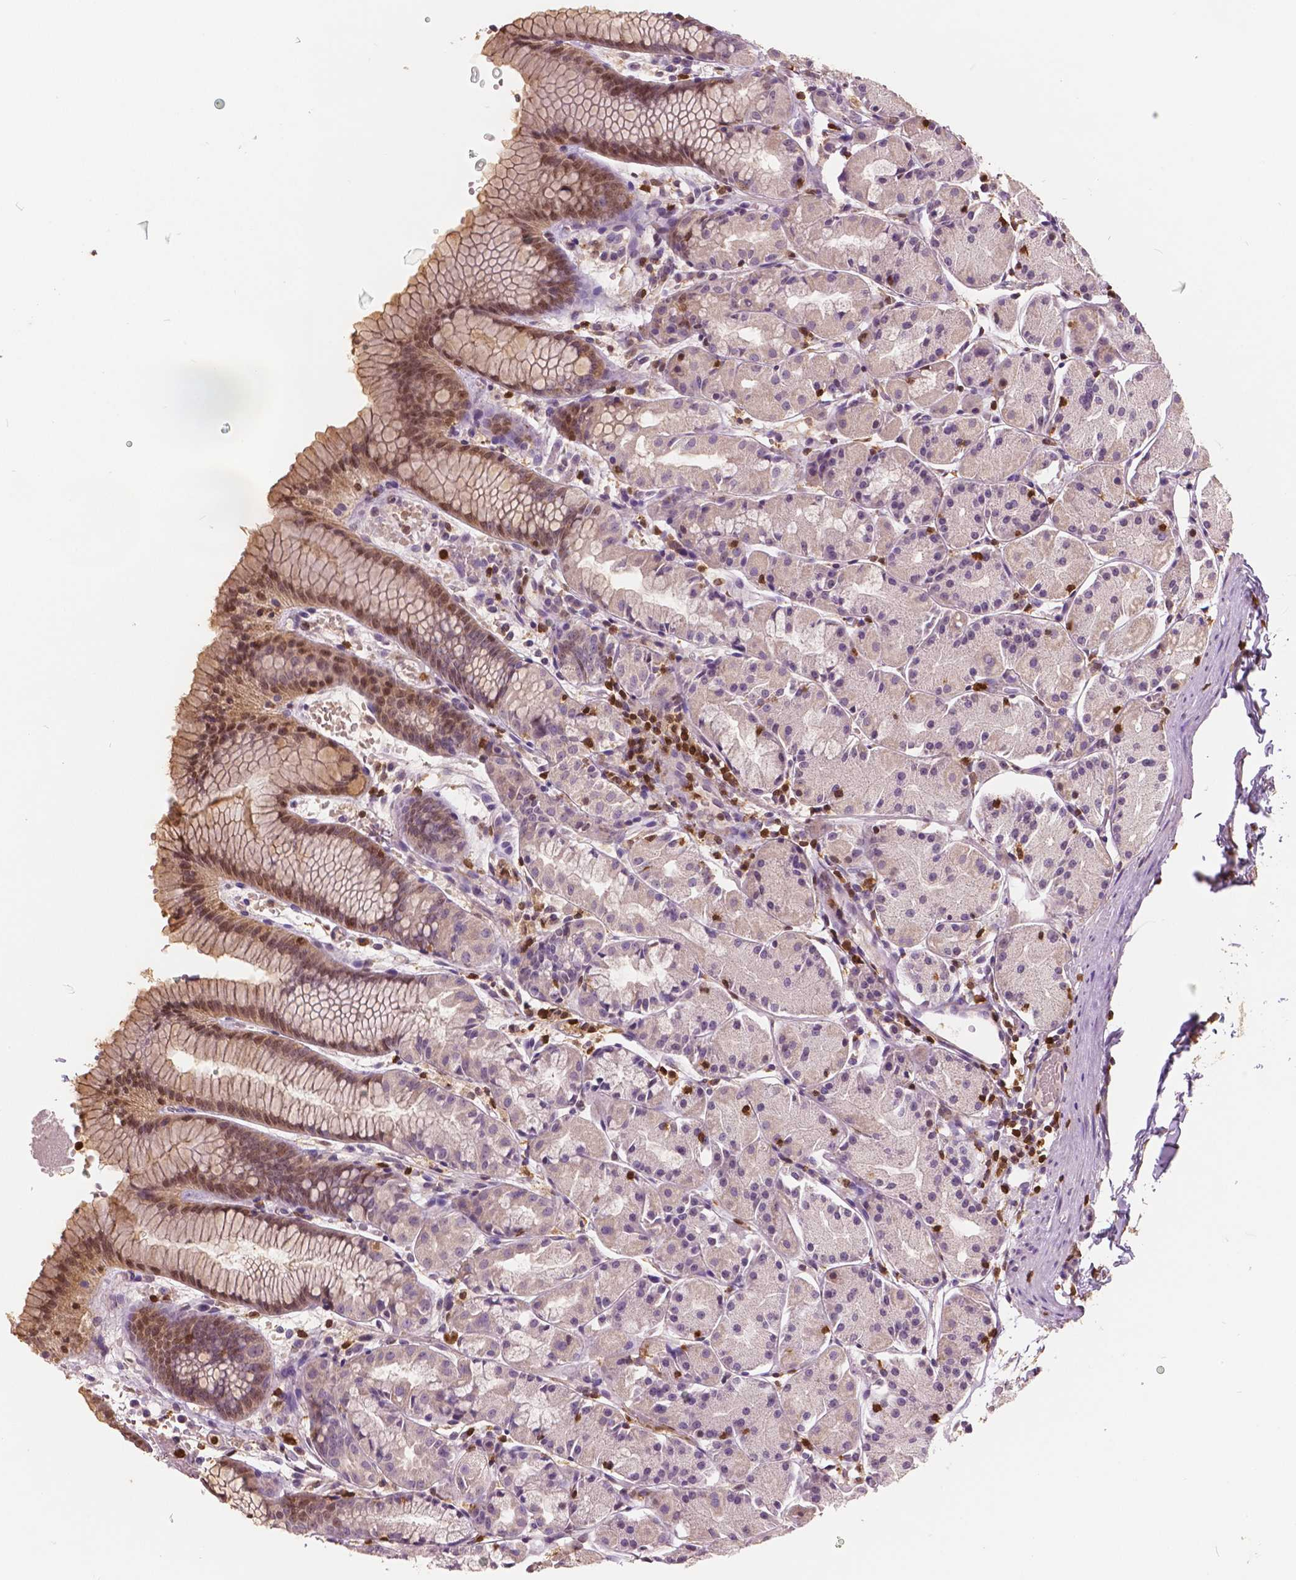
{"staining": {"intensity": "moderate", "quantity": "25%-75%", "location": "cytoplasmic/membranous,nuclear"}, "tissue": "stomach", "cell_type": "Glandular cells", "image_type": "normal", "snomed": [{"axis": "morphology", "description": "Normal tissue, NOS"}, {"axis": "topography", "description": "Stomach, upper"}], "caption": "Protein expression analysis of normal stomach reveals moderate cytoplasmic/membranous,nuclear expression in approximately 25%-75% of glandular cells. The staining was performed using DAB to visualize the protein expression in brown, while the nuclei were stained in blue with hematoxylin (Magnification: 20x).", "gene": "S100A4", "patient": {"sex": "male", "age": 47}}